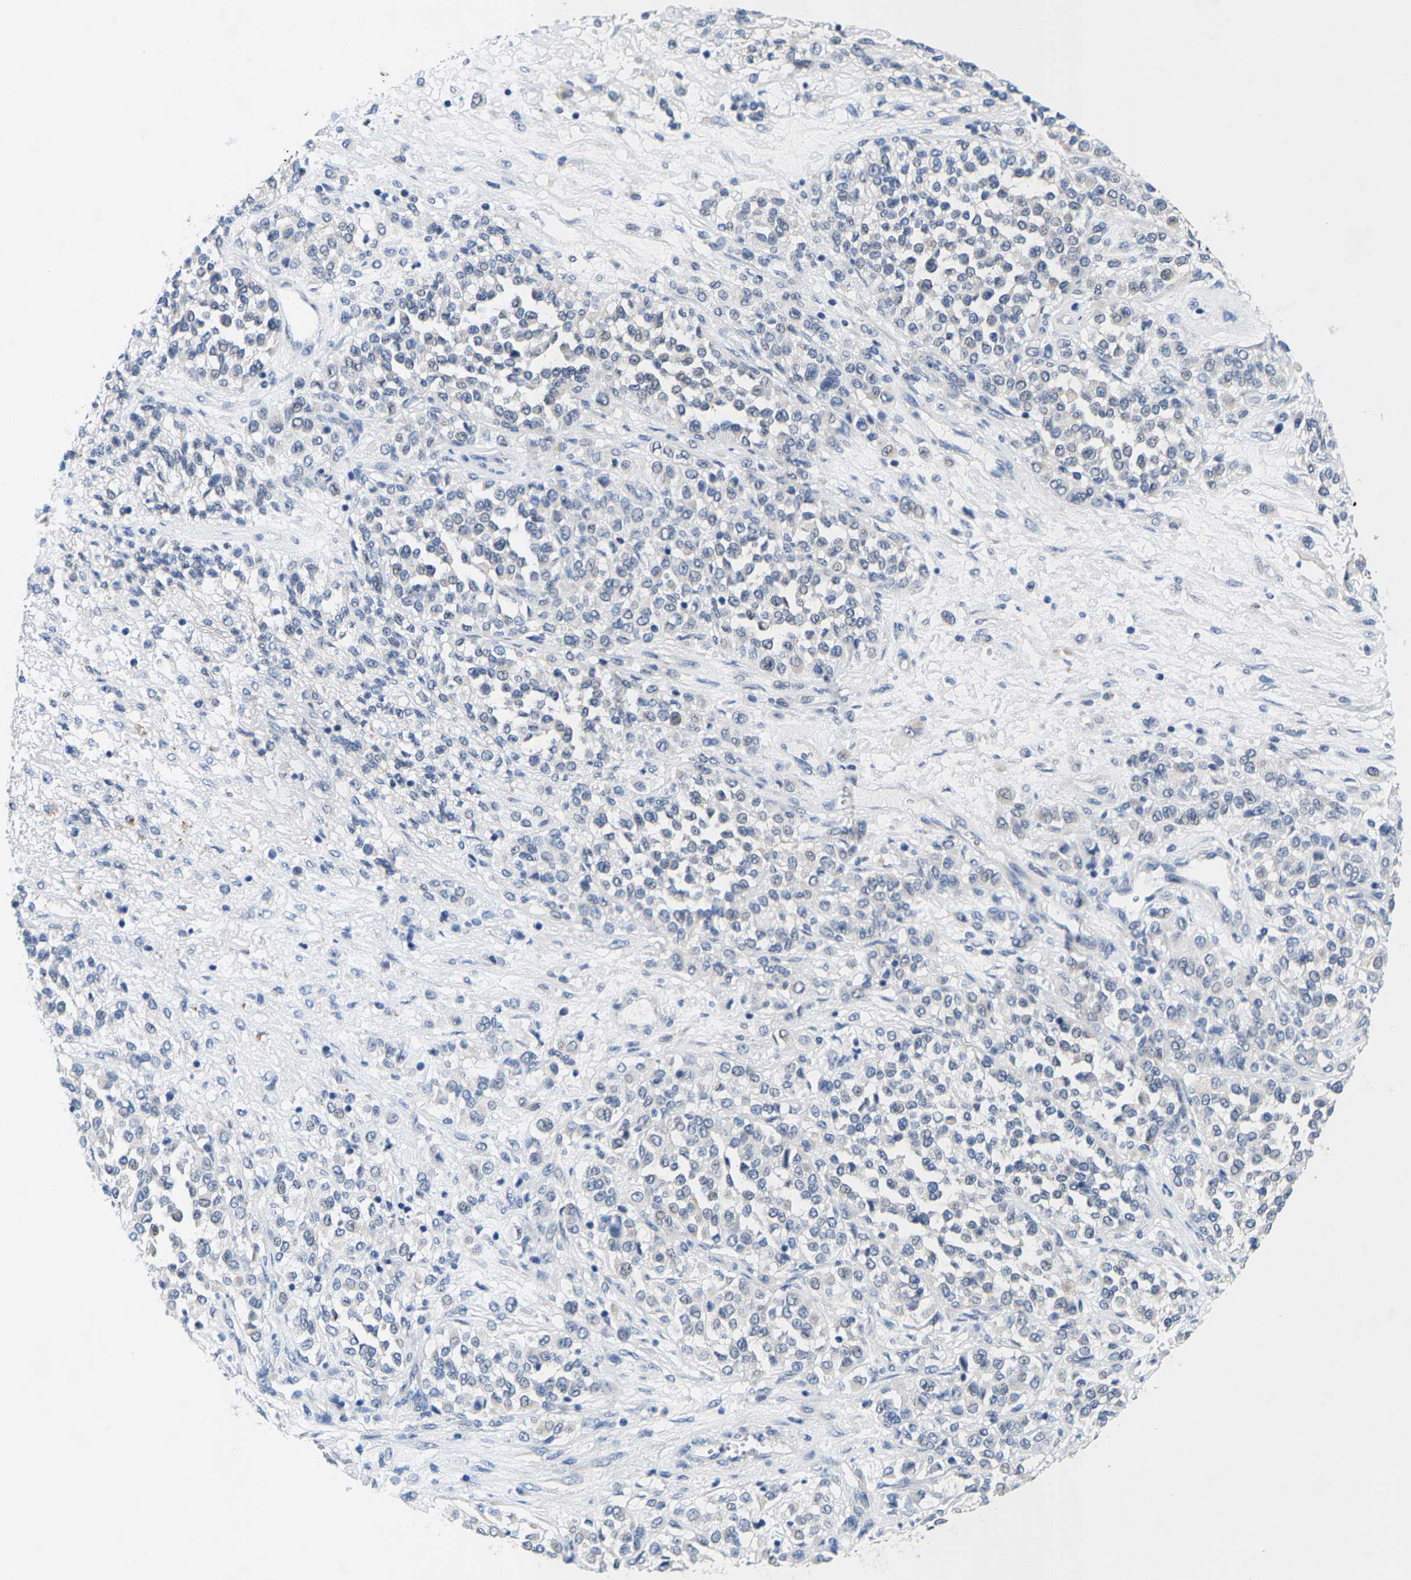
{"staining": {"intensity": "negative", "quantity": "none", "location": "none"}, "tissue": "melanoma", "cell_type": "Tumor cells", "image_type": "cancer", "snomed": [{"axis": "morphology", "description": "Malignant melanoma, Metastatic site"}, {"axis": "topography", "description": "Pancreas"}], "caption": "Melanoma was stained to show a protein in brown. There is no significant staining in tumor cells.", "gene": "KLHL1", "patient": {"sex": "female", "age": 30}}